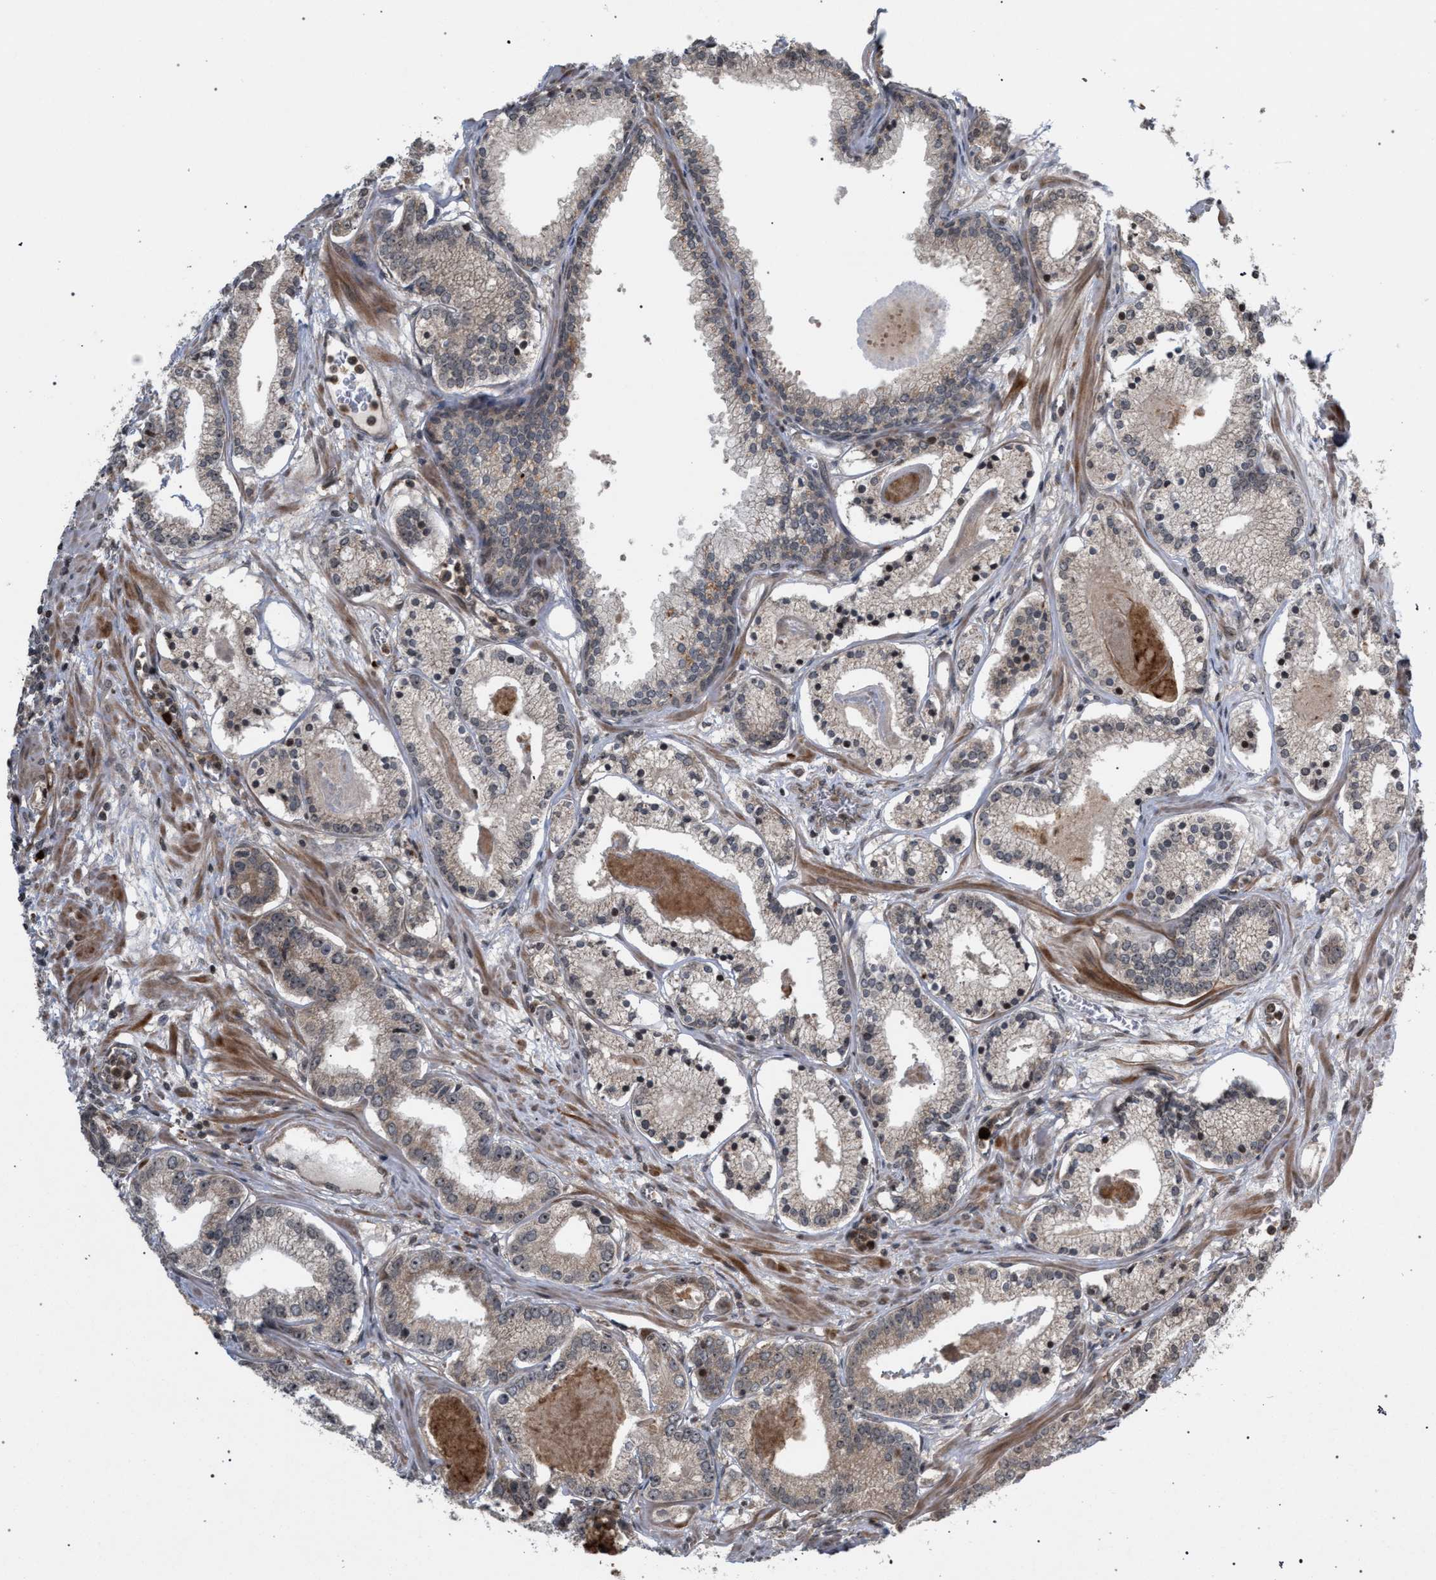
{"staining": {"intensity": "weak", "quantity": "25%-75%", "location": "cytoplasmic/membranous,nuclear"}, "tissue": "prostate cancer", "cell_type": "Tumor cells", "image_type": "cancer", "snomed": [{"axis": "morphology", "description": "Adenocarcinoma, Low grade"}, {"axis": "topography", "description": "Prostate"}], "caption": "Prostate cancer stained with DAB immunohistochemistry reveals low levels of weak cytoplasmic/membranous and nuclear staining in about 25%-75% of tumor cells.", "gene": "IRAK4", "patient": {"sex": "male", "age": 59}}